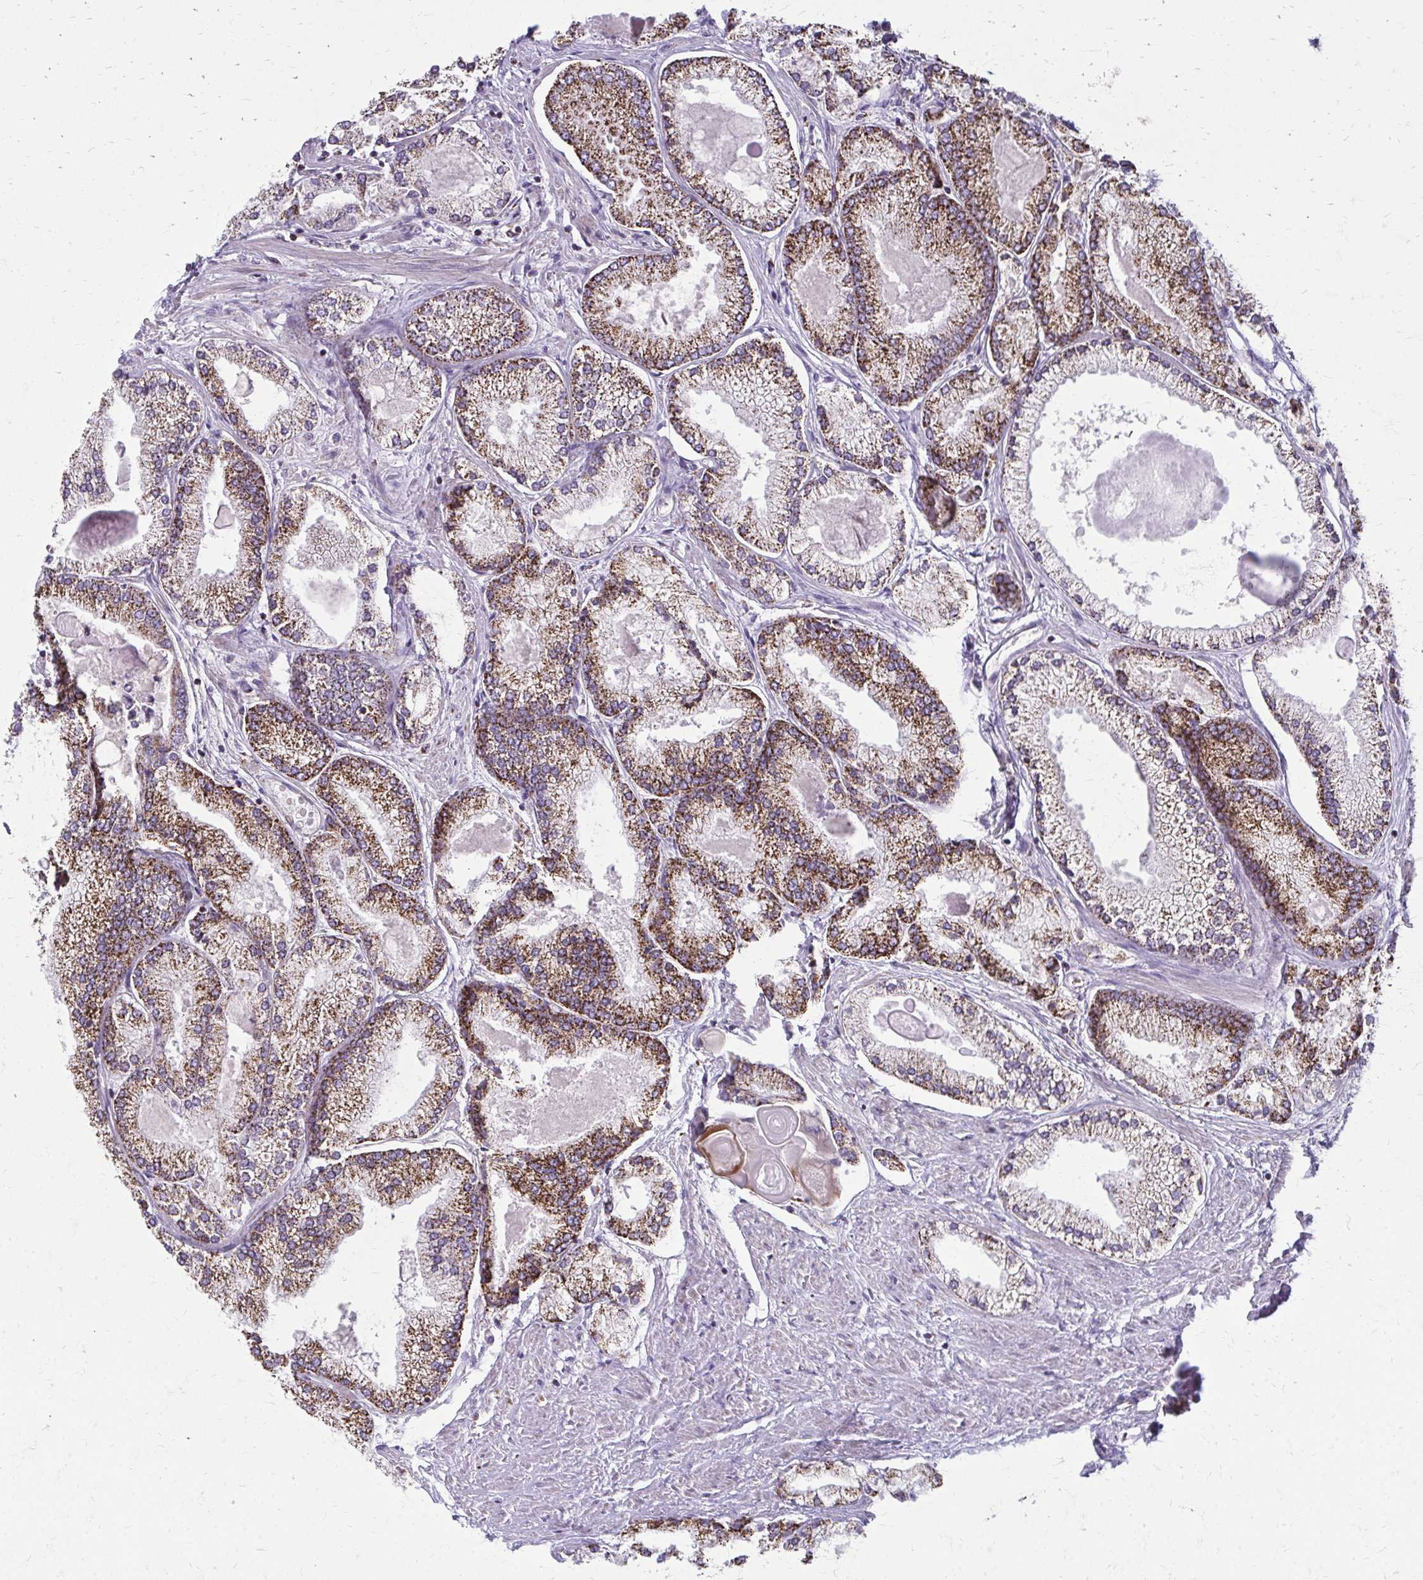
{"staining": {"intensity": "strong", "quantity": ">75%", "location": "cytoplasmic/membranous"}, "tissue": "prostate cancer", "cell_type": "Tumor cells", "image_type": "cancer", "snomed": [{"axis": "morphology", "description": "Adenocarcinoma, High grade"}, {"axis": "topography", "description": "Prostate"}], "caption": "A brown stain highlights strong cytoplasmic/membranous staining of a protein in high-grade adenocarcinoma (prostate) tumor cells.", "gene": "TVP23A", "patient": {"sex": "male", "age": 68}}